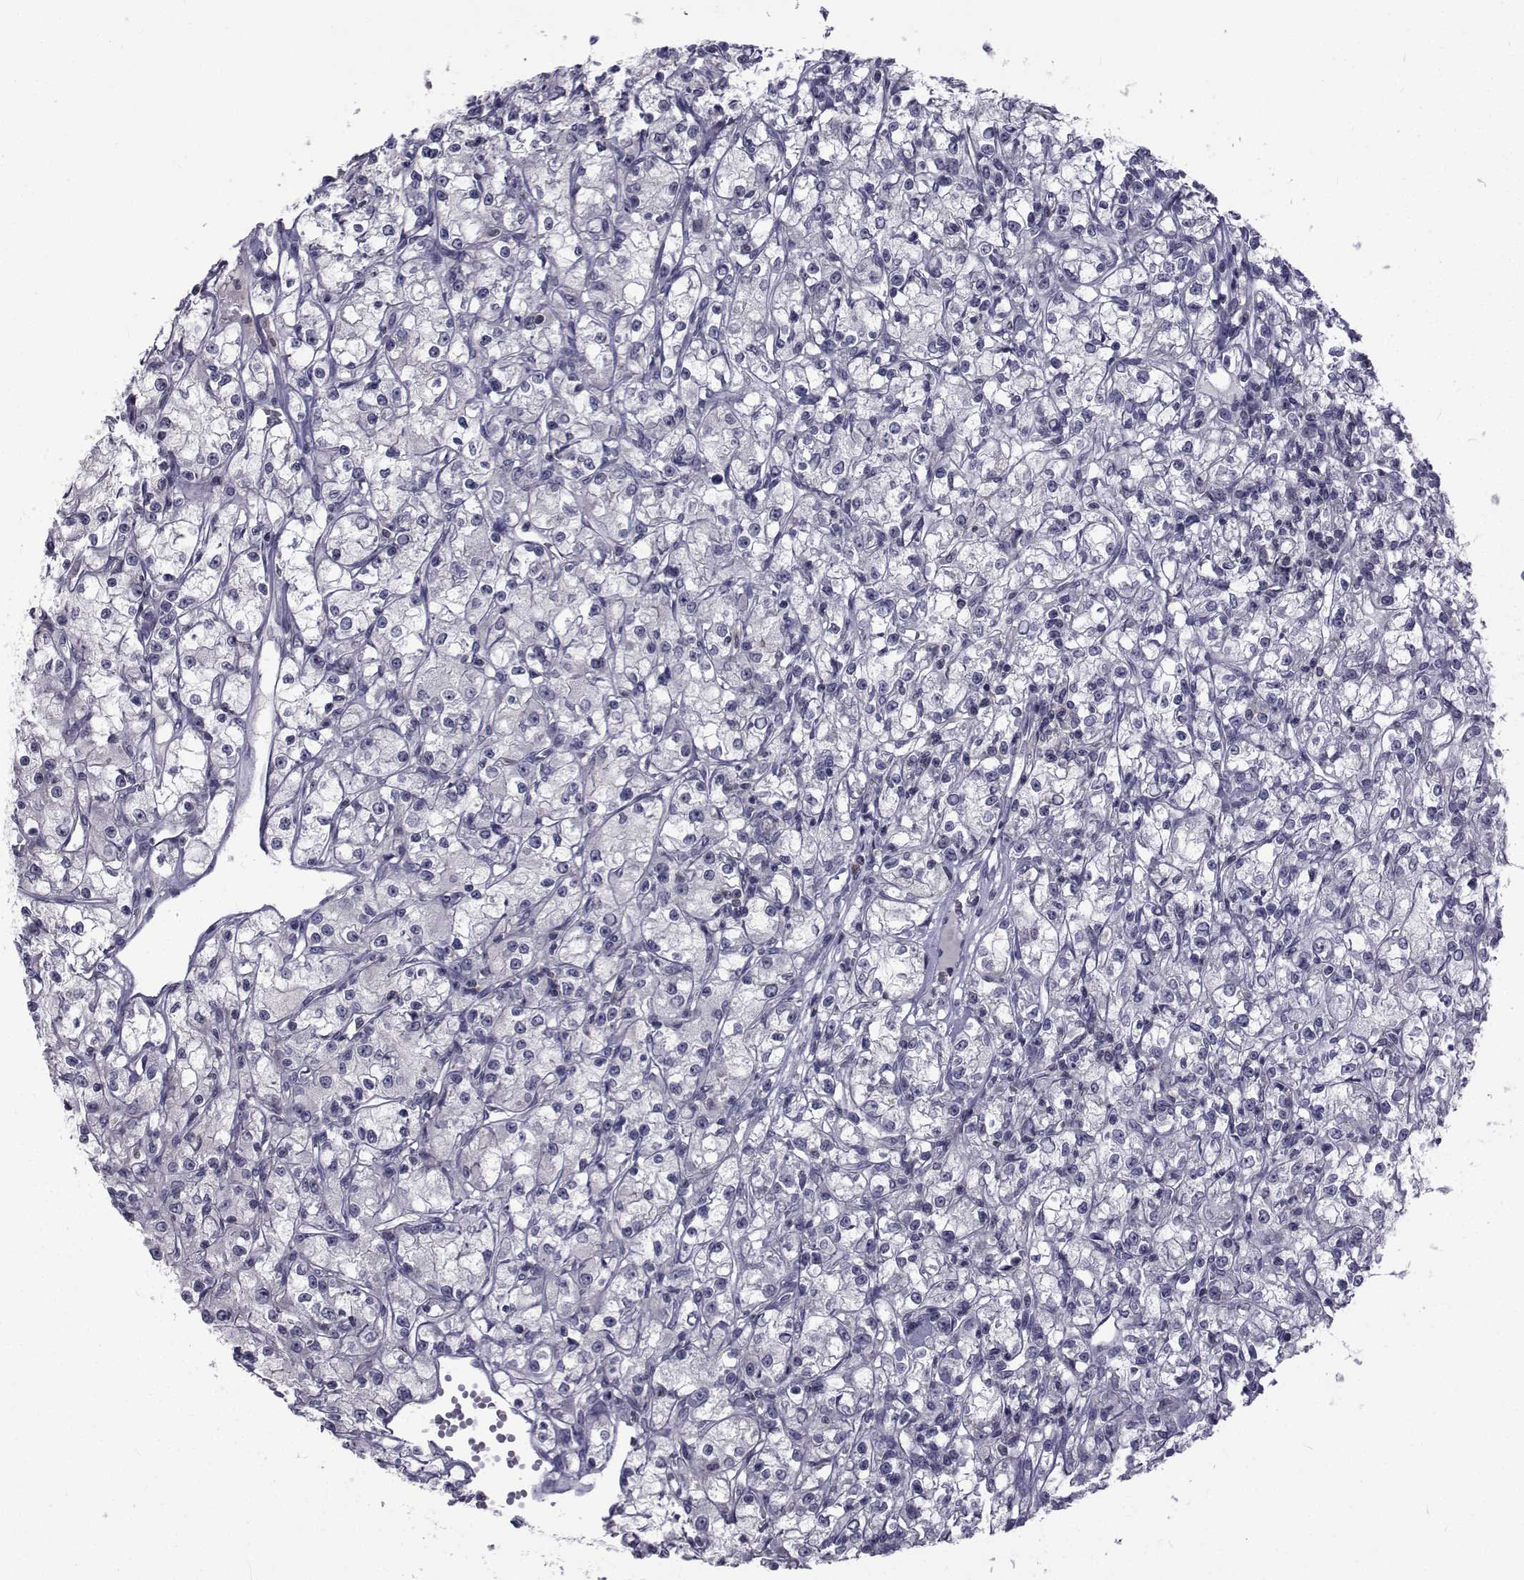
{"staining": {"intensity": "negative", "quantity": "none", "location": "none"}, "tissue": "renal cancer", "cell_type": "Tumor cells", "image_type": "cancer", "snomed": [{"axis": "morphology", "description": "Adenocarcinoma, NOS"}, {"axis": "topography", "description": "Kidney"}], "caption": "This is a image of immunohistochemistry staining of renal cancer, which shows no staining in tumor cells.", "gene": "SLC30A10", "patient": {"sex": "female", "age": 59}}